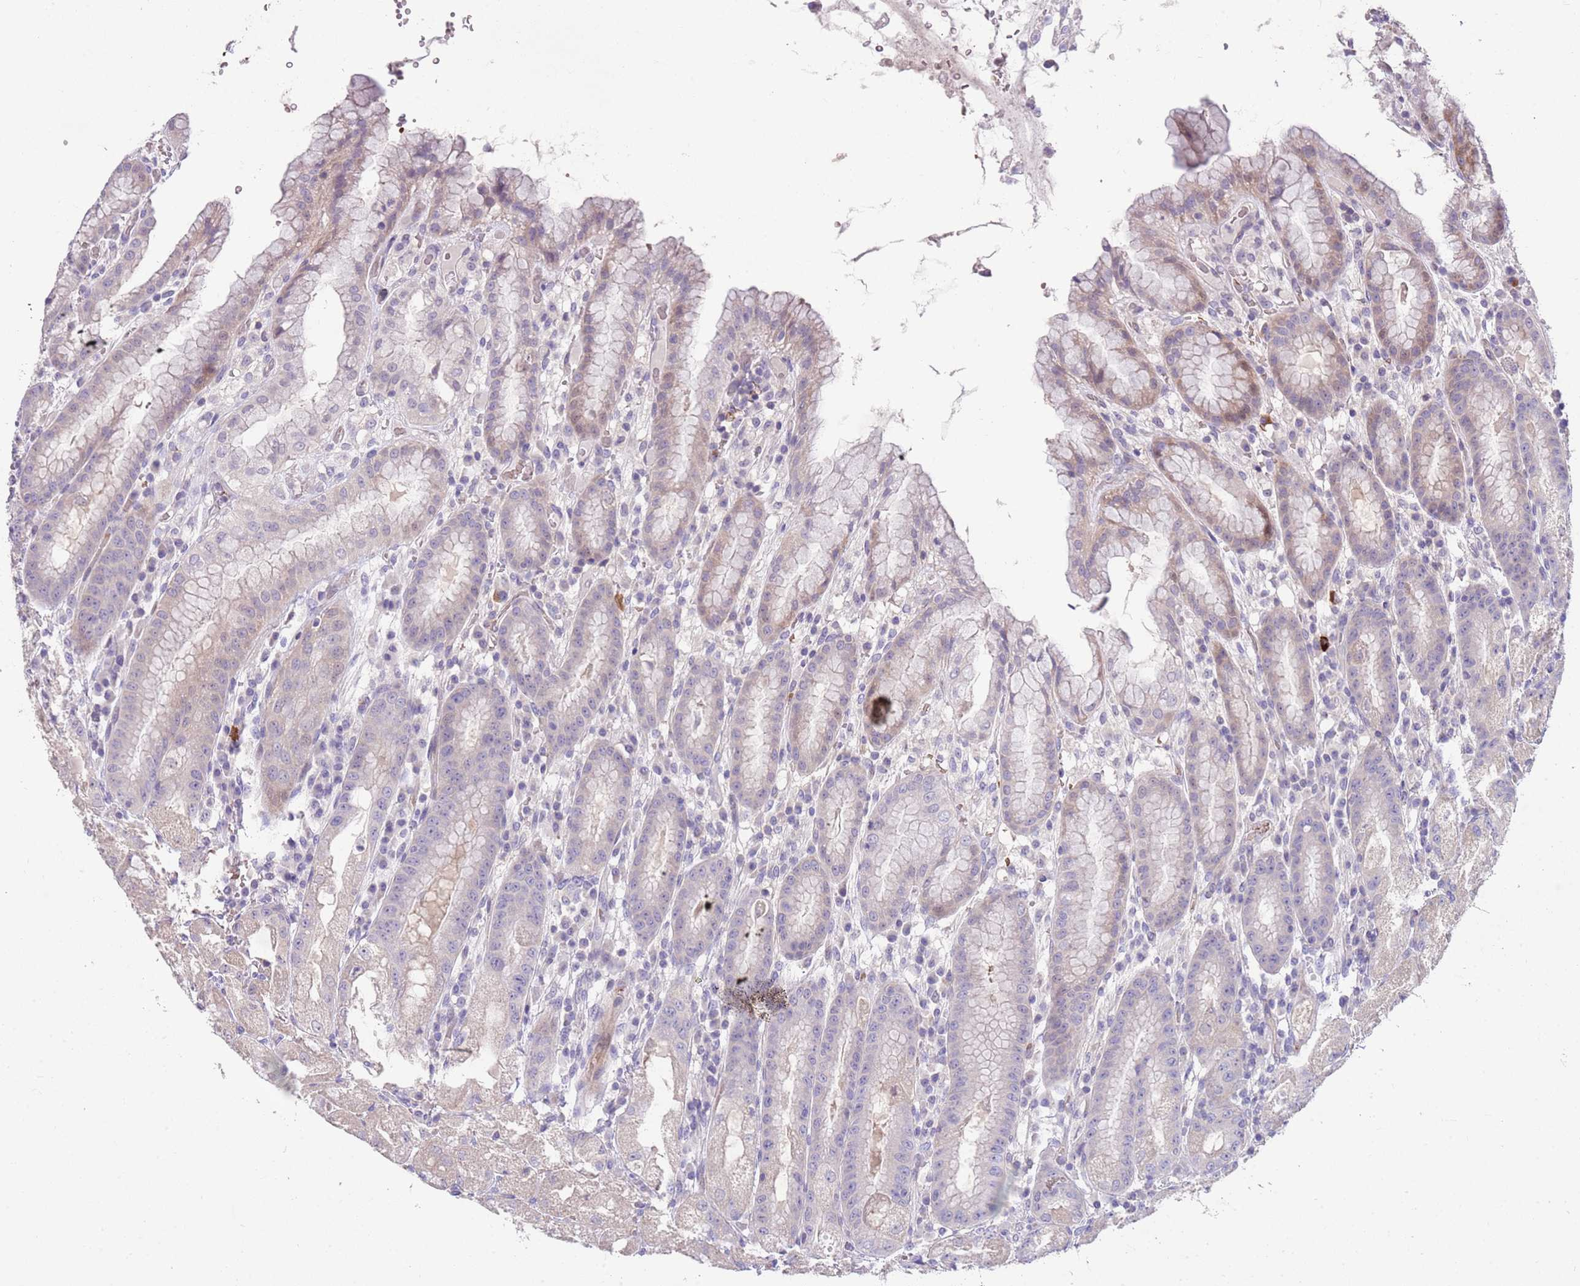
{"staining": {"intensity": "weak", "quantity": "25%-75%", "location": "cytoplasmic/membranous"}, "tissue": "stomach", "cell_type": "Glandular cells", "image_type": "normal", "snomed": [{"axis": "morphology", "description": "Normal tissue, NOS"}, {"axis": "topography", "description": "Stomach, upper"}], "caption": "A photomicrograph showing weak cytoplasmic/membranous expression in approximately 25%-75% of glandular cells in unremarkable stomach, as visualized by brown immunohistochemical staining.", "gene": "ZNF14", "patient": {"sex": "male", "age": 52}}